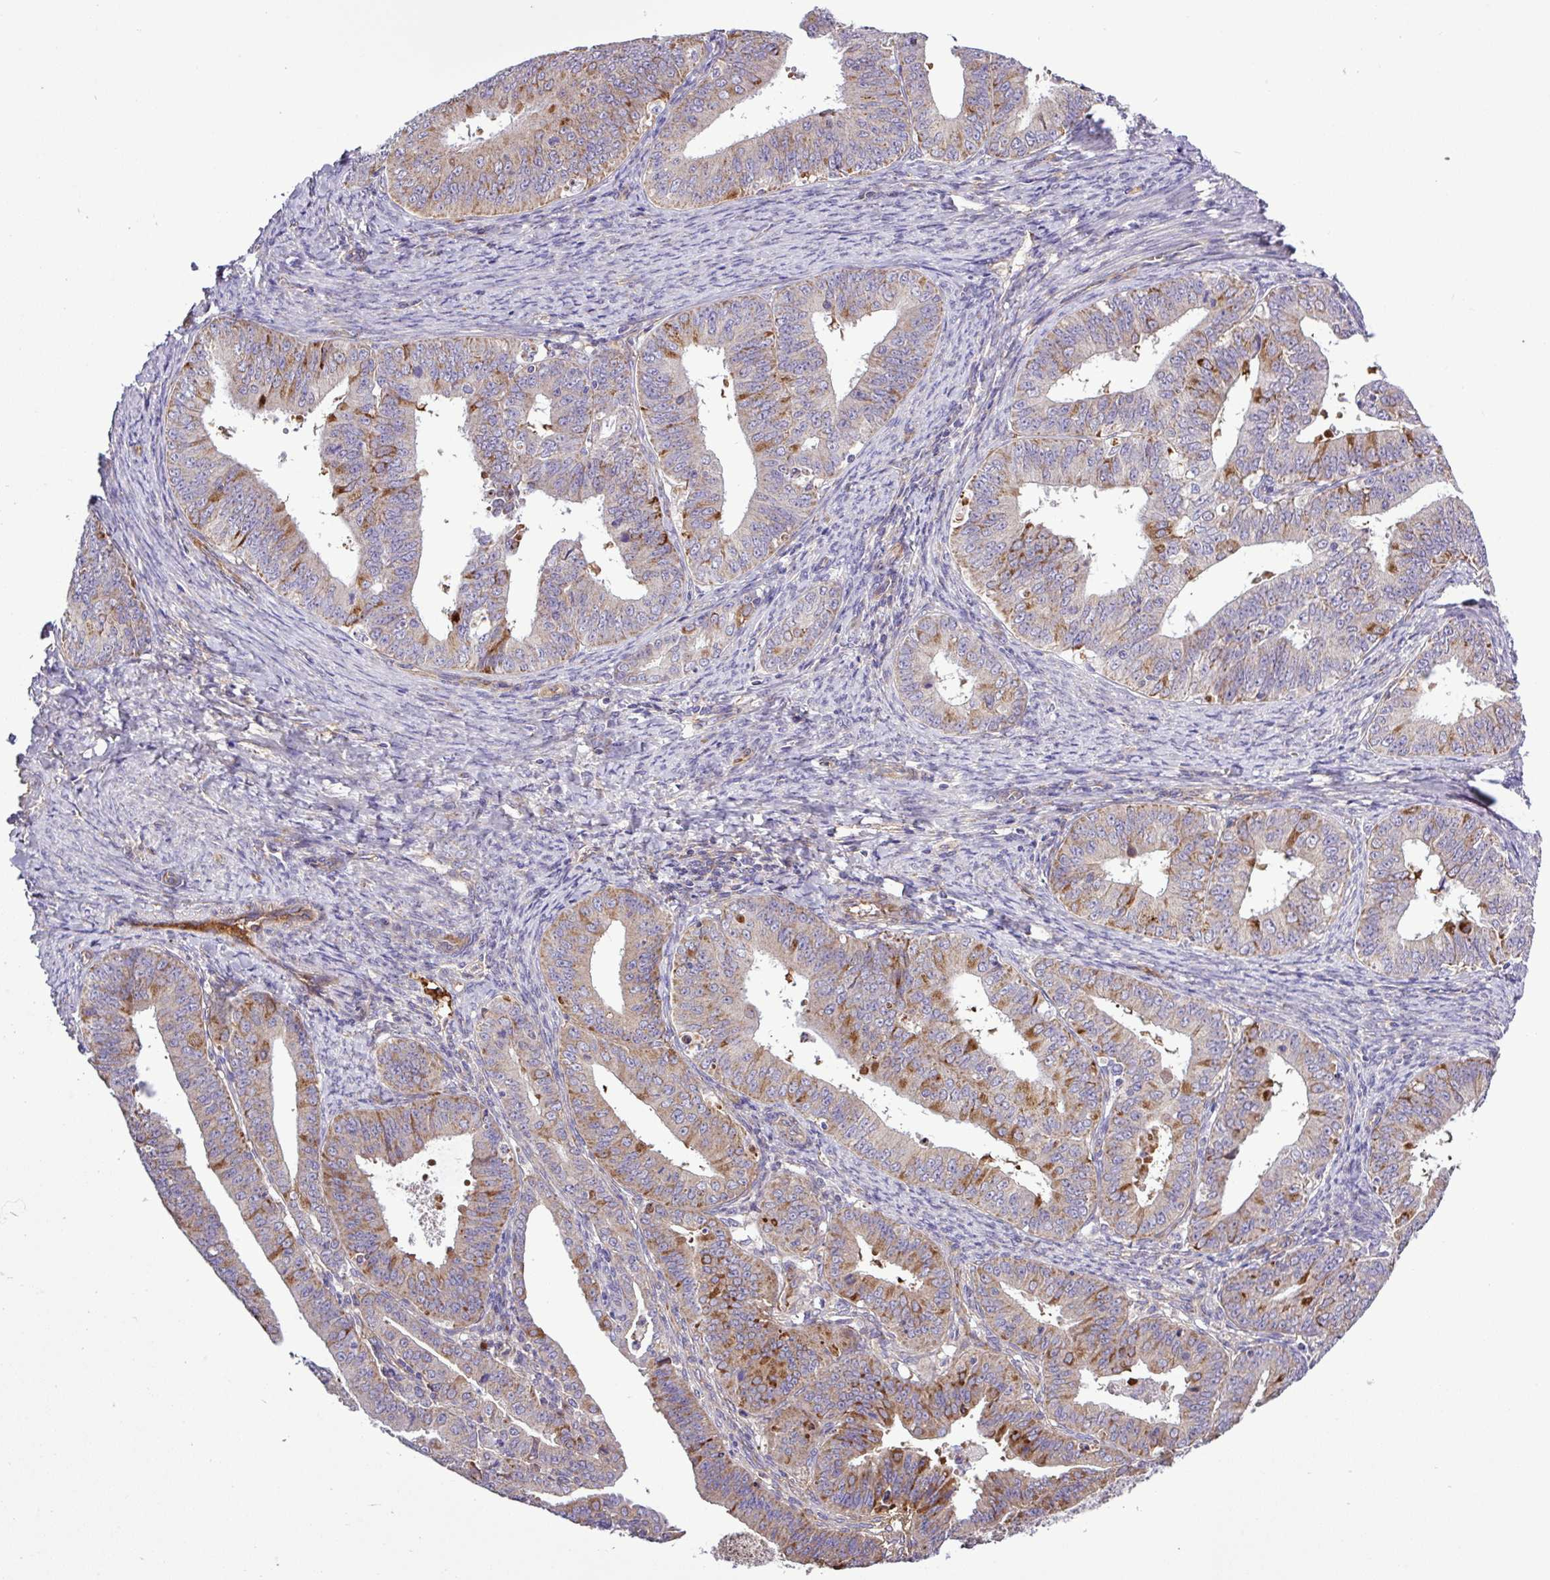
{"staining": {"intensity": "strong", "quantity": "25%-75%", "location": "cytoplasmic/membranous"}, "tissue": "endometrial cancer", "cell_type": "Tumor cells", "image_type": "cancer", "snomed": [{"axis": "morphology", "description": "Adenocarcinoma, NOS"}, {"axis": "topography", "description": "Endometrium"}], "caption": "Tumor cells show strong cytoplasmic/membranous staining in approximately 25%-75% of cells in endometrial cancer. Using DAB (brown) and hematoxylin (blue) stains, captured at high magnification using brightfield microscopy.", "gene": "CWH43", "patient": {"sex": "female", "age": 73}}